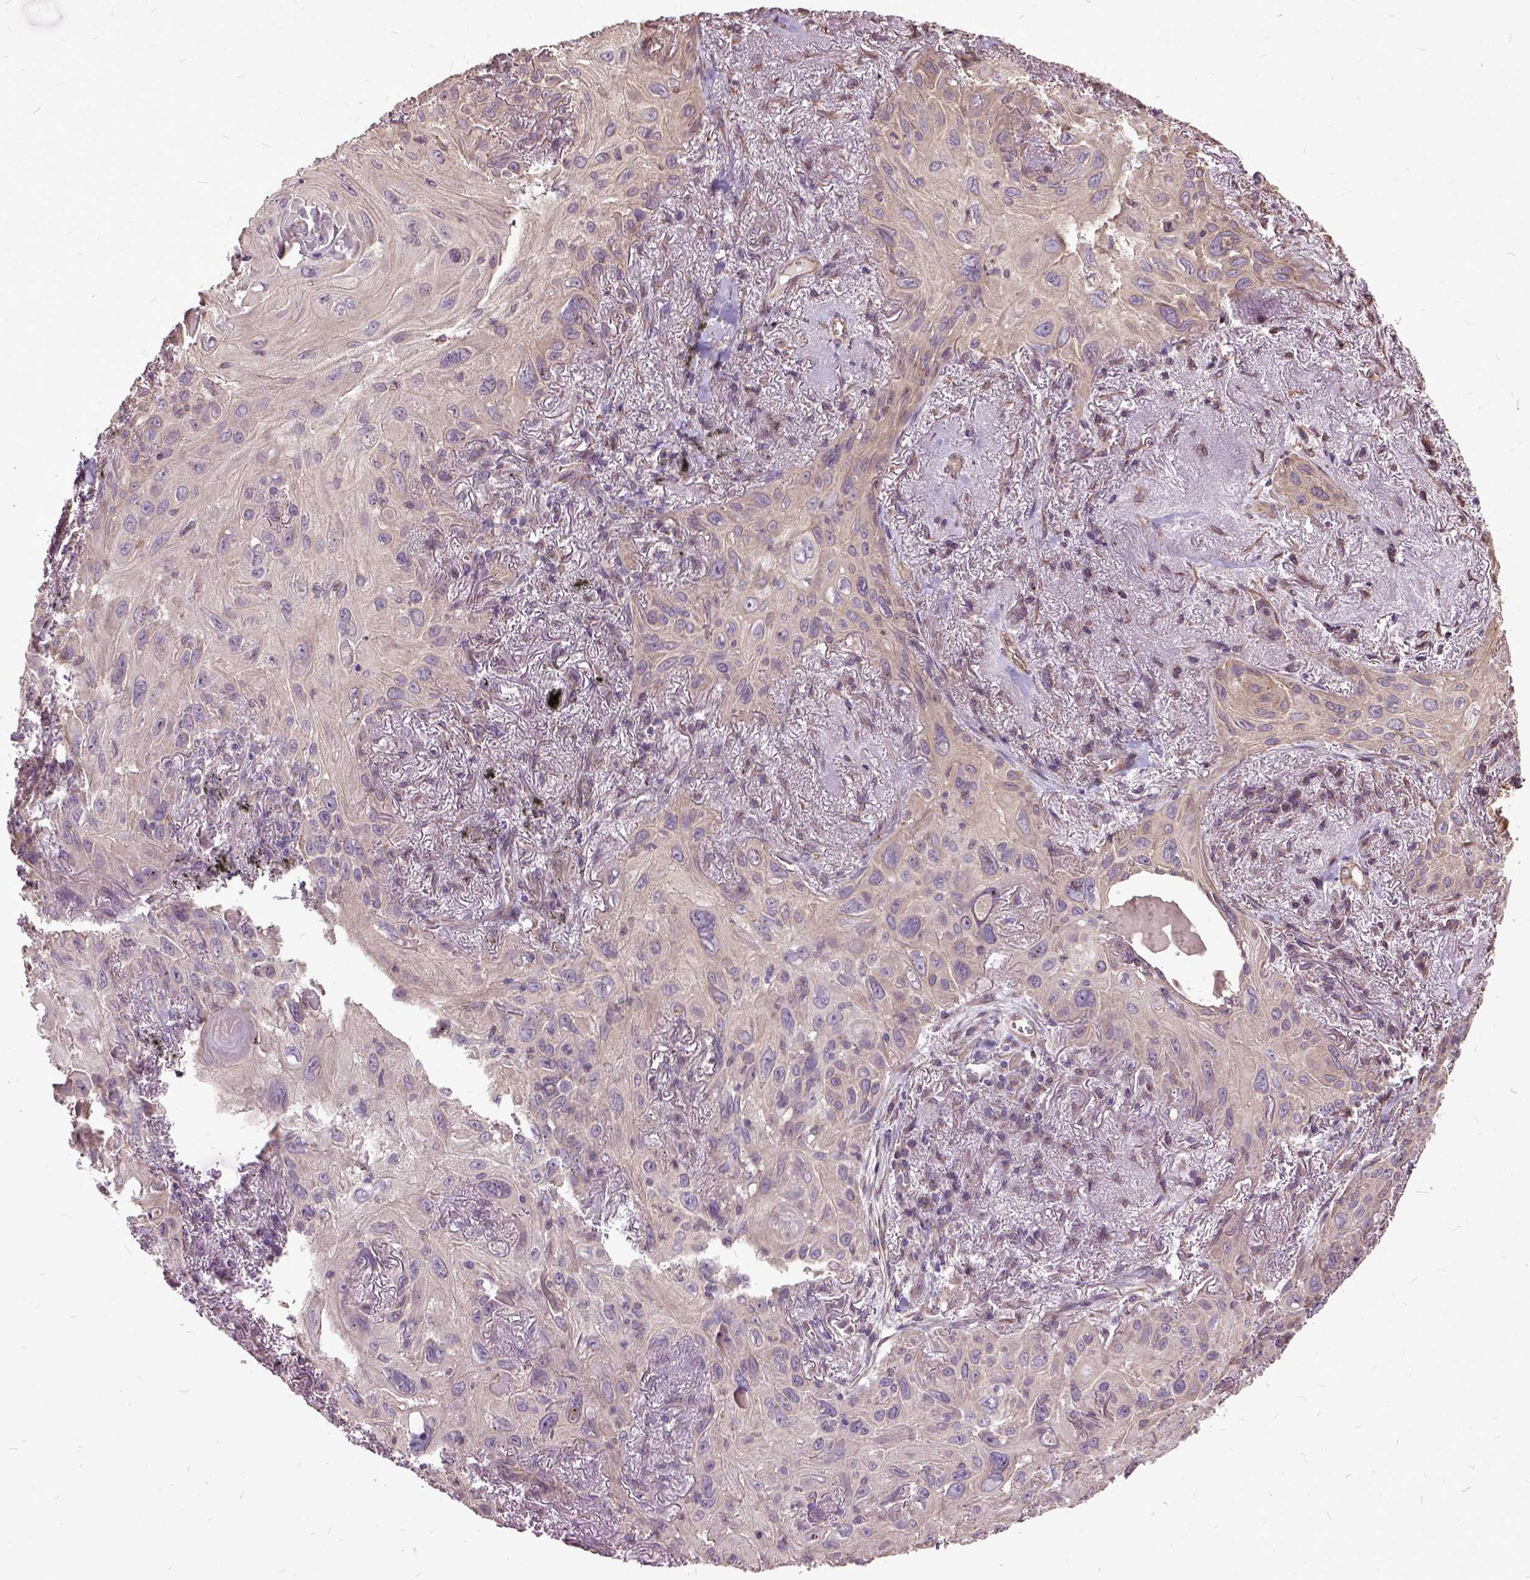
{"staining": {"intensity": "weak", "quantity": "25%-75%", "location": "cytoplasmic/membranous"}, "tissue": "lung cancer", "cell_type": "Tumor cells", "image_type": "cancer", "snomed": [{"axis": "morphology", "description": "Squamous cell carcinoma, NOS"}, {"axis": "topography", "description": "Lung"}], "caption": "Lung cancer tissue reveals weak cytoplasmic/membranous positivity in about 25%-75% of tumor cells", "gene": "AREG", "patient": {"sex": "male", "age": 79}}